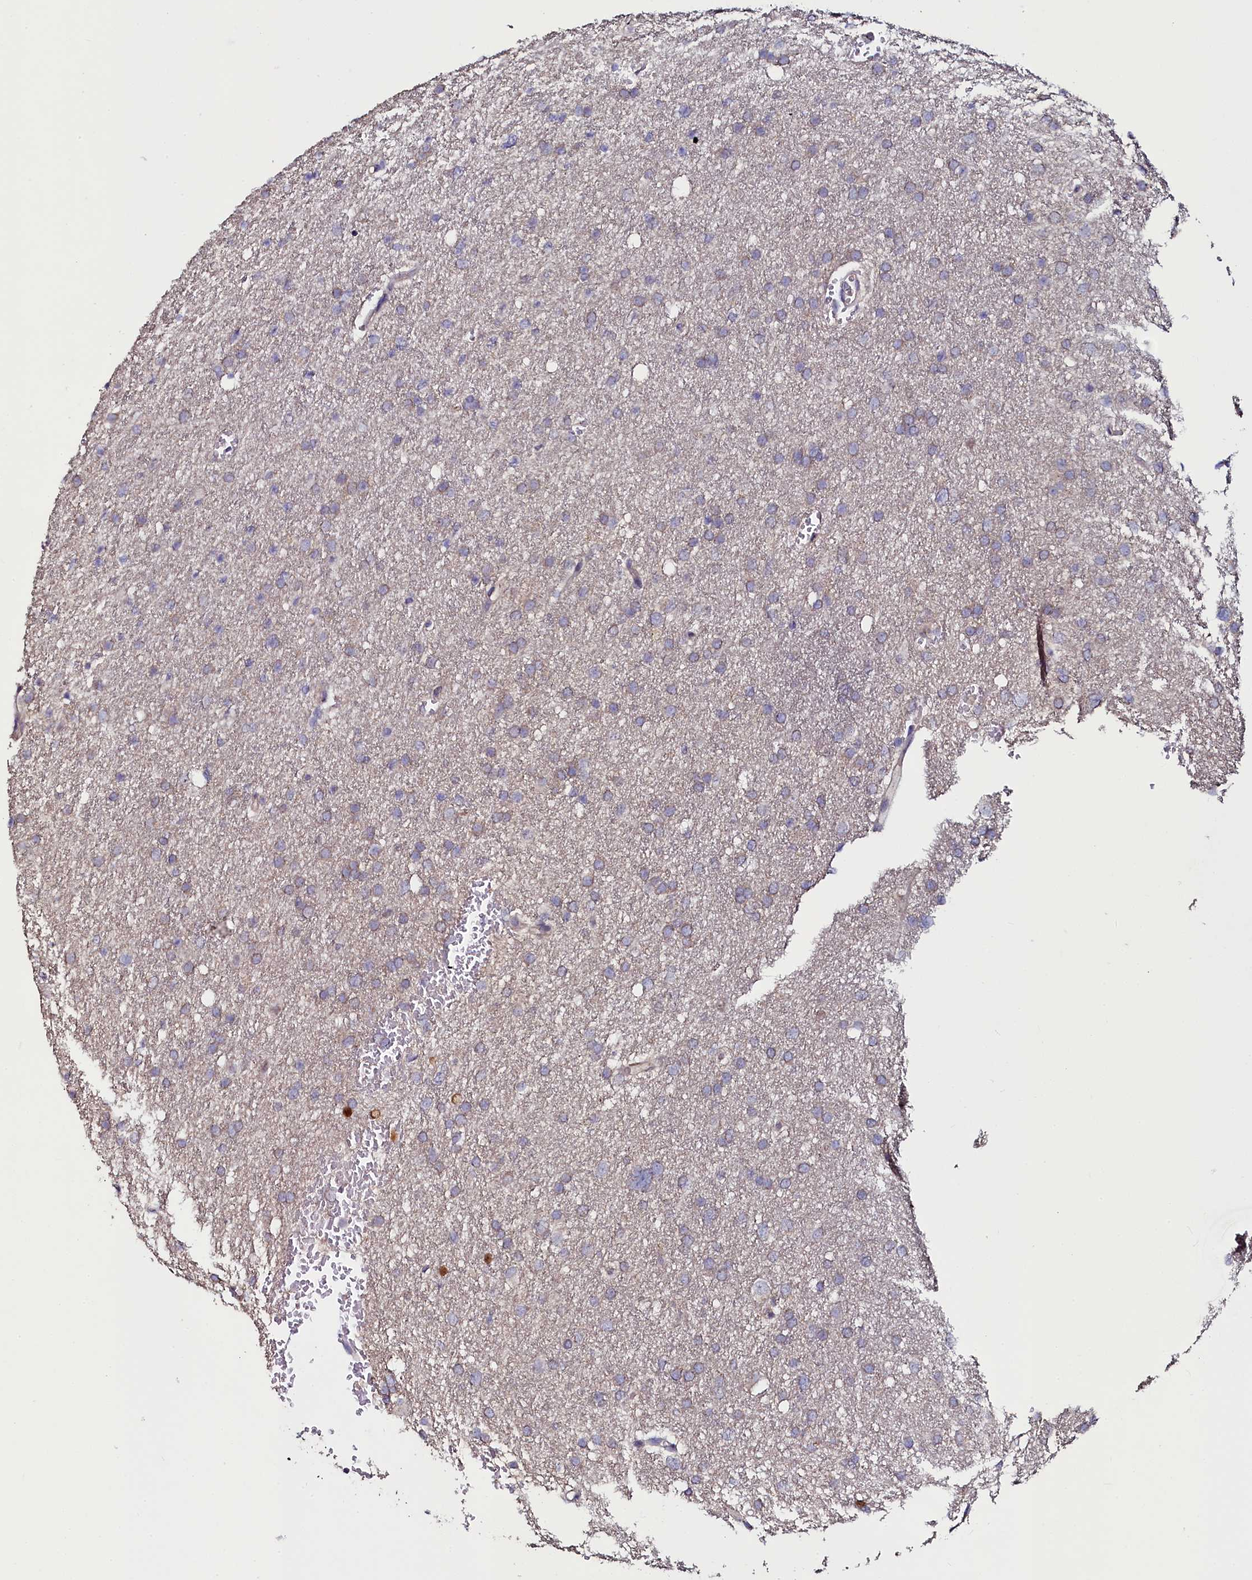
{"staining": {"intensity": "weak", "quantity": "<25%", "location": "cytoplasmic/membranous"}, "tissue": "glioma", "cell_type": "Tumor cells", "image_type": "cancer", "snomed": [{"axis": "morphology", "description": "Glioma, malignant, High grade"}, {"axis": "topography", "description": "Cerebral cortex"}], "caption": "A high-resolution histopathology image shows immunohistochemistry (IHC) staining of glioma, which displays no significant positivity in tumor cells.", "gene": "USPL1", "patient": {"sex": "female", "age": 36}}